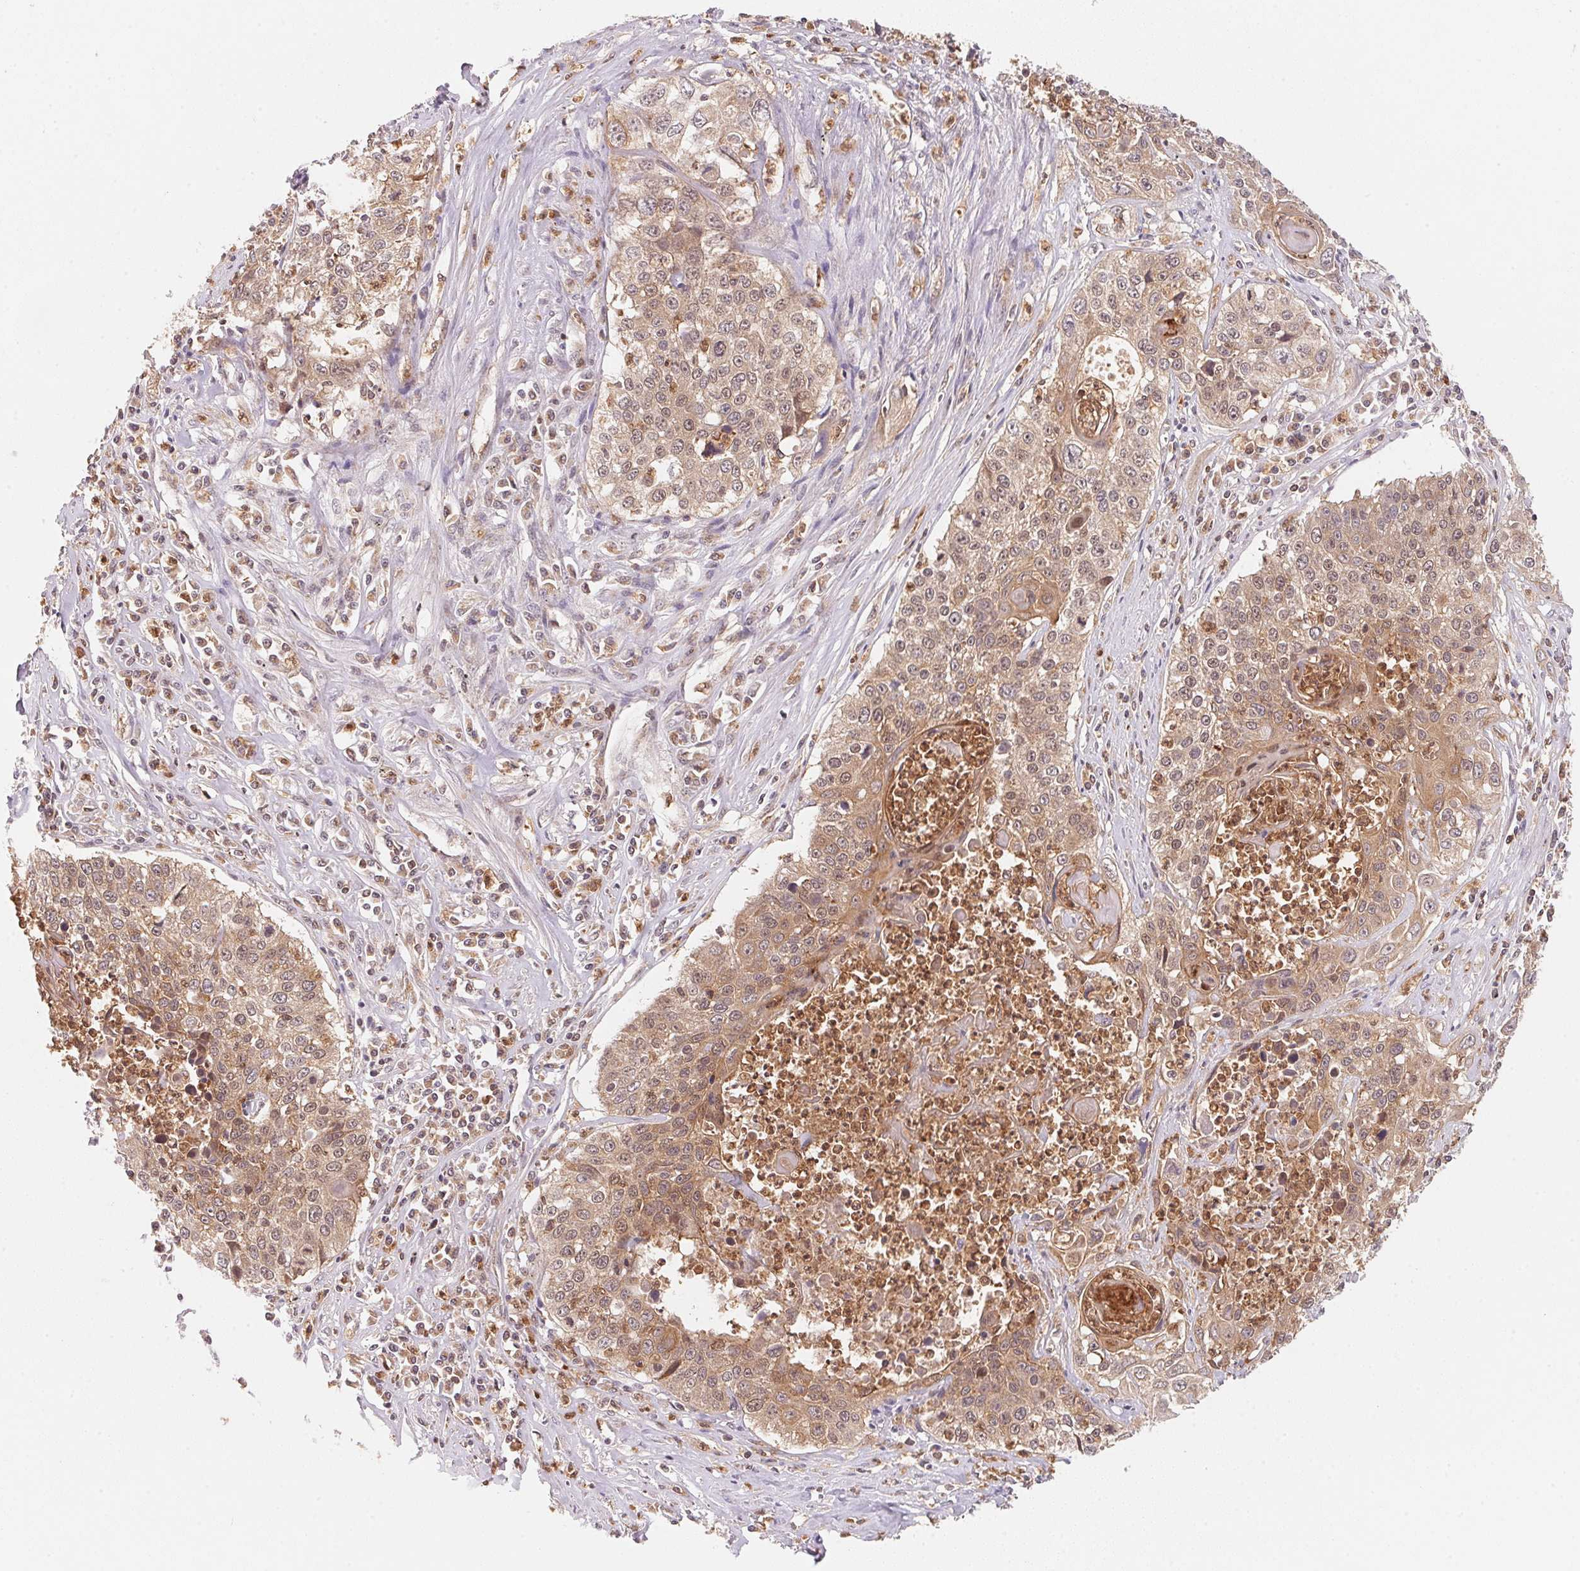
{"staining": {"intensity": "weak", "quantity": "25%-75%", "location": "cytoplasmic/membranous"}, "tissue": "lung cancer", "cell_type": "Tumor cells", "image_type": "cancer", "snomed": [{"axis": "morphology", "description": "Squamous cell carcinoma, NOS"}, {"axis": "morphology", "description": "Squamous cell carcinoma, metastatic, NOS"}, {"axis": "topography", "description": "Lung"}, {"axis": "topography", "description": "Pleura, NOS"}], "caption": "Weak cytoplasmic/membranous protein expression is identified in about 25%-75% of tumor cells in lung cancer (metastatic squamous cell carcinoma).", "gene": "CCDC102B", "patient": {"sex": "male", "age": 72}}